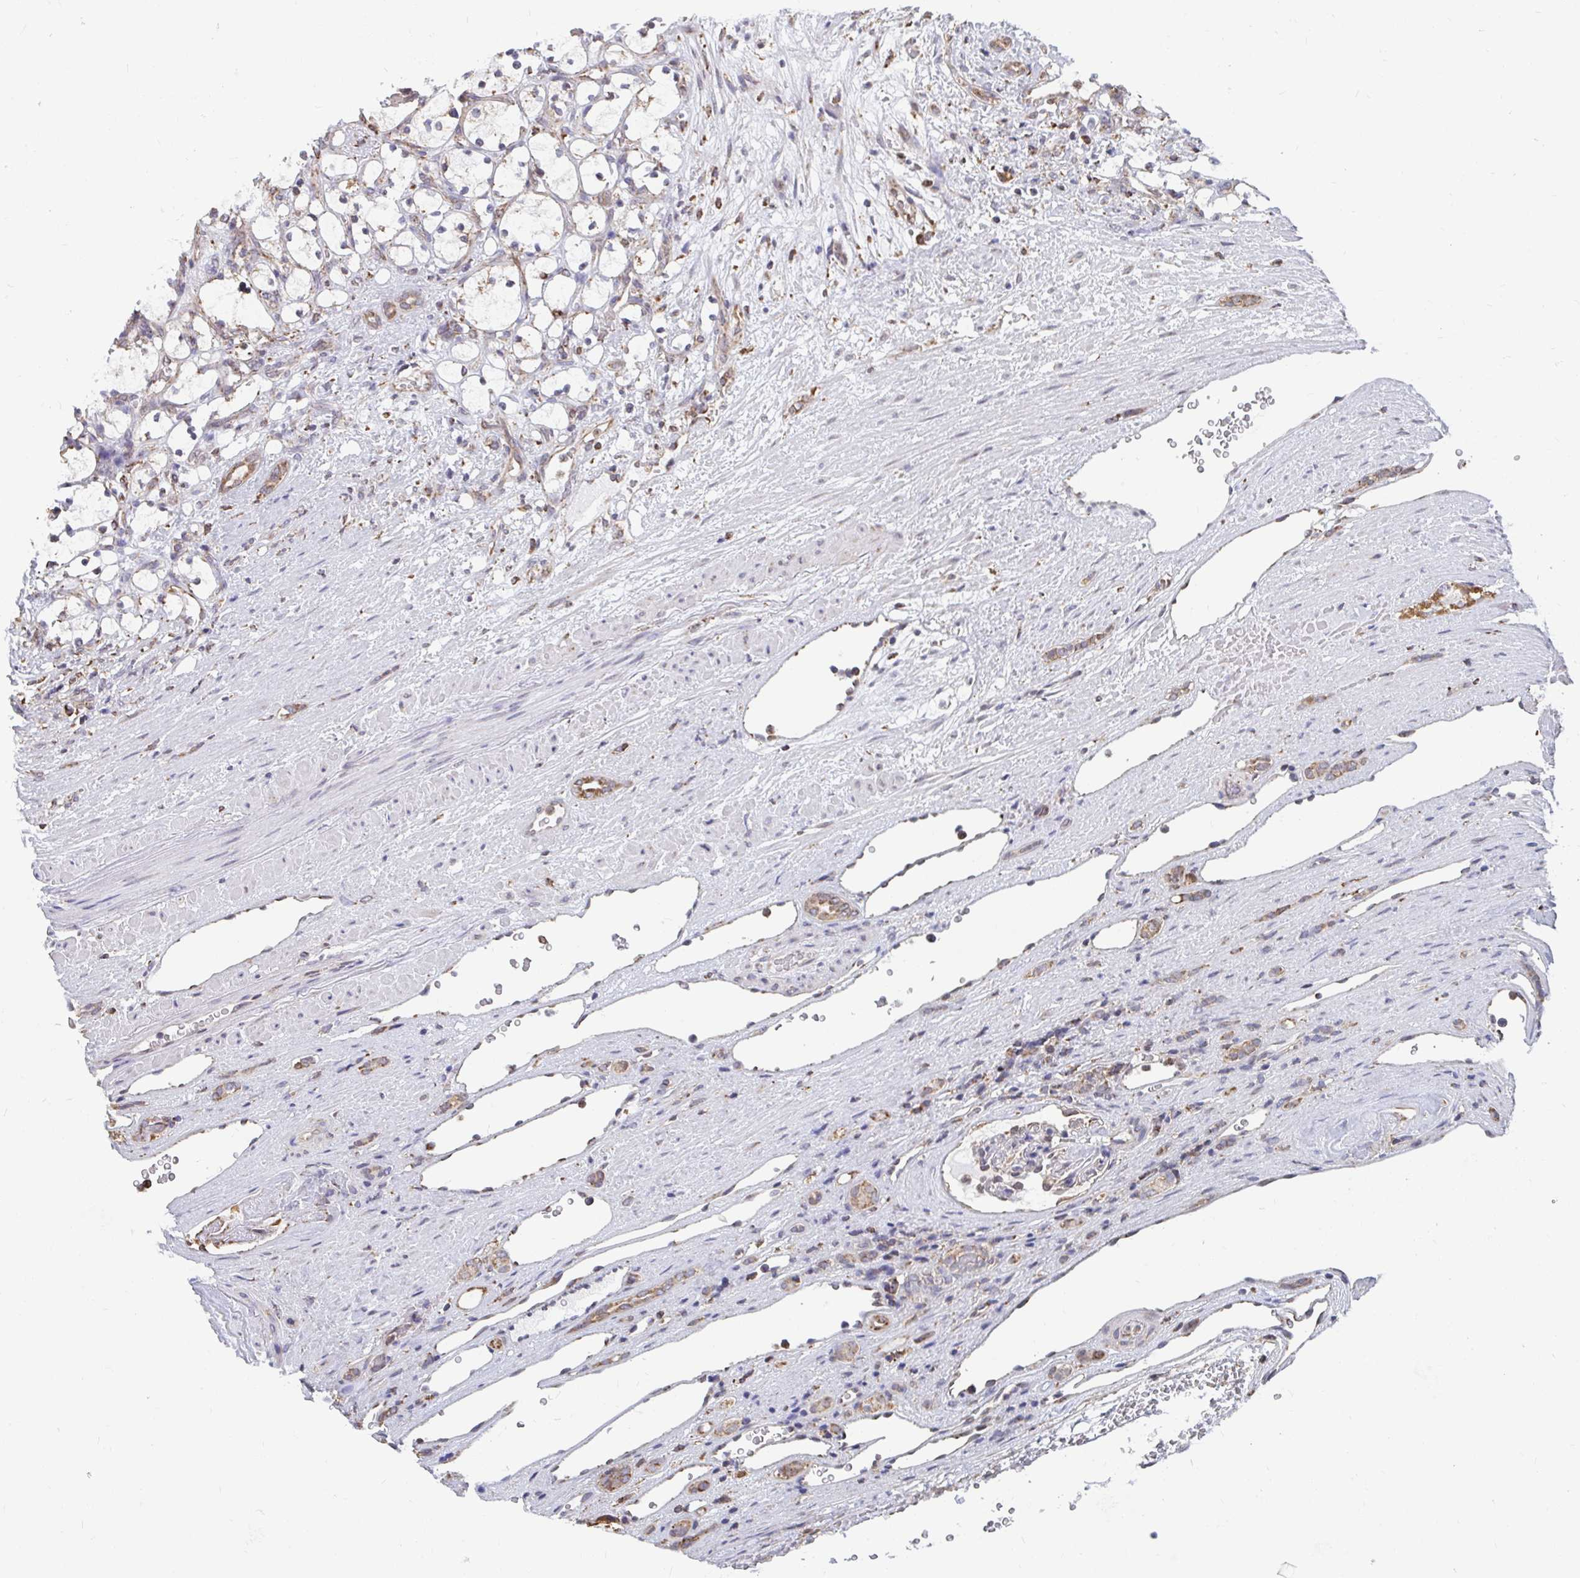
{"staining": {"intensity": "negative", "quantity": "none", "location": "none"}, "tissue": "renal cancer", "cell_type": "Tumor cells", "image_type": "cancer", "snomed": [{"axis": "morphology", "description": "Adenocarcinoma, NOS"}, {"axis": "topography", "description": "Kidney"}], "caption": "Renal cancer stained for a protein using immunohistochemistry exhibits no staining tumor cells.", "gene": "ELAVL1", "patient": {"sex": "female", "age": 69}}